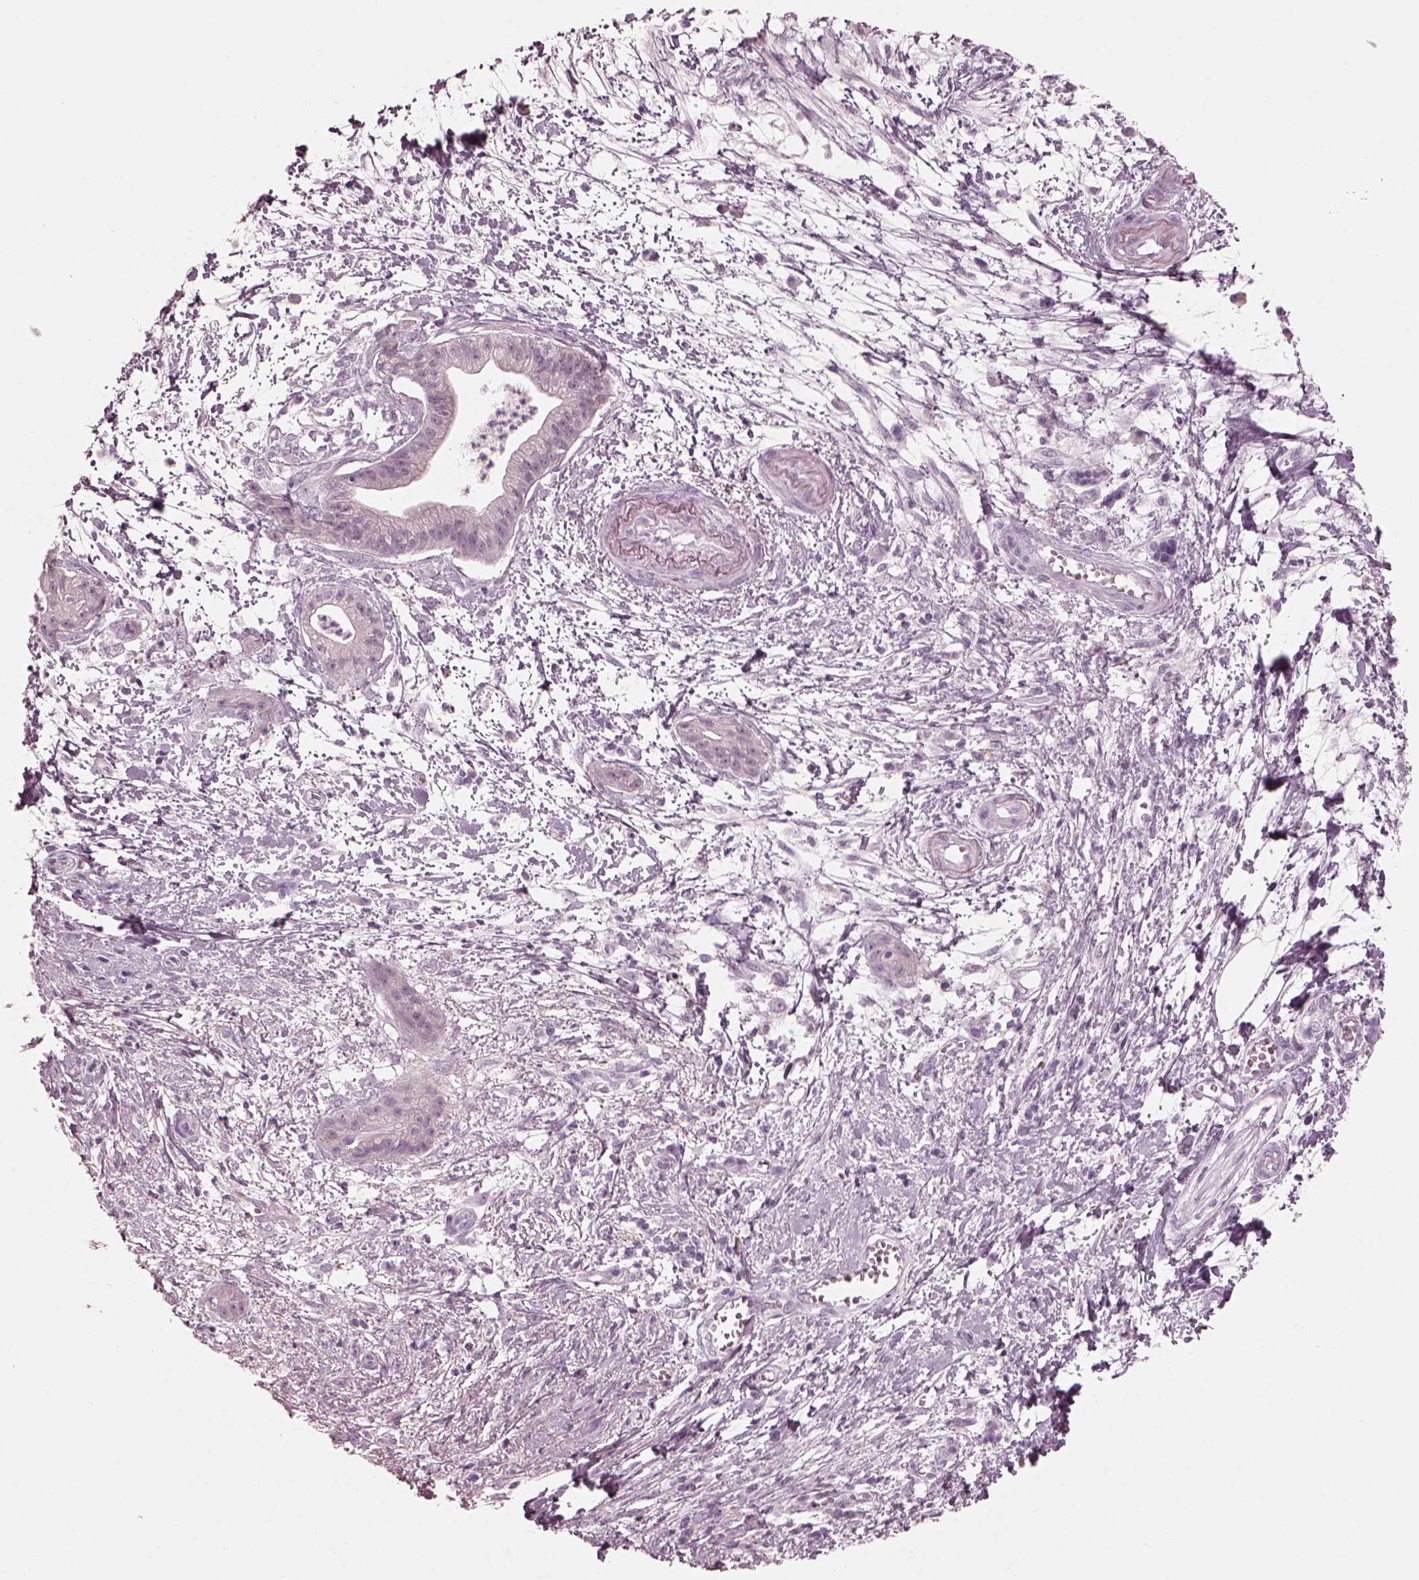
{"staining": {"intensity": "negative", "quantity": "none", "location": "none"}, "tissue": "pancreatic cancer", "cell_type": "Tumor cells", "image_type": "cancer", "snomed": [{"axis": "morphology", "description": "Normal tissue, NOS"}, {"axis": "morphology", "description": "Adenocarcinoma, NOS"}, {"axis": "topography", "description": "Lymph node"}, {"axis": "topography", "description": "Pancreas"}], "caption": "Immunohistochemical staining of human pancreatic cancer (adenocarcinoma) shows no significant positivity in tumor cells.", "gene": "C2orf81", "patient": {"sex": "female", "age": 58}}